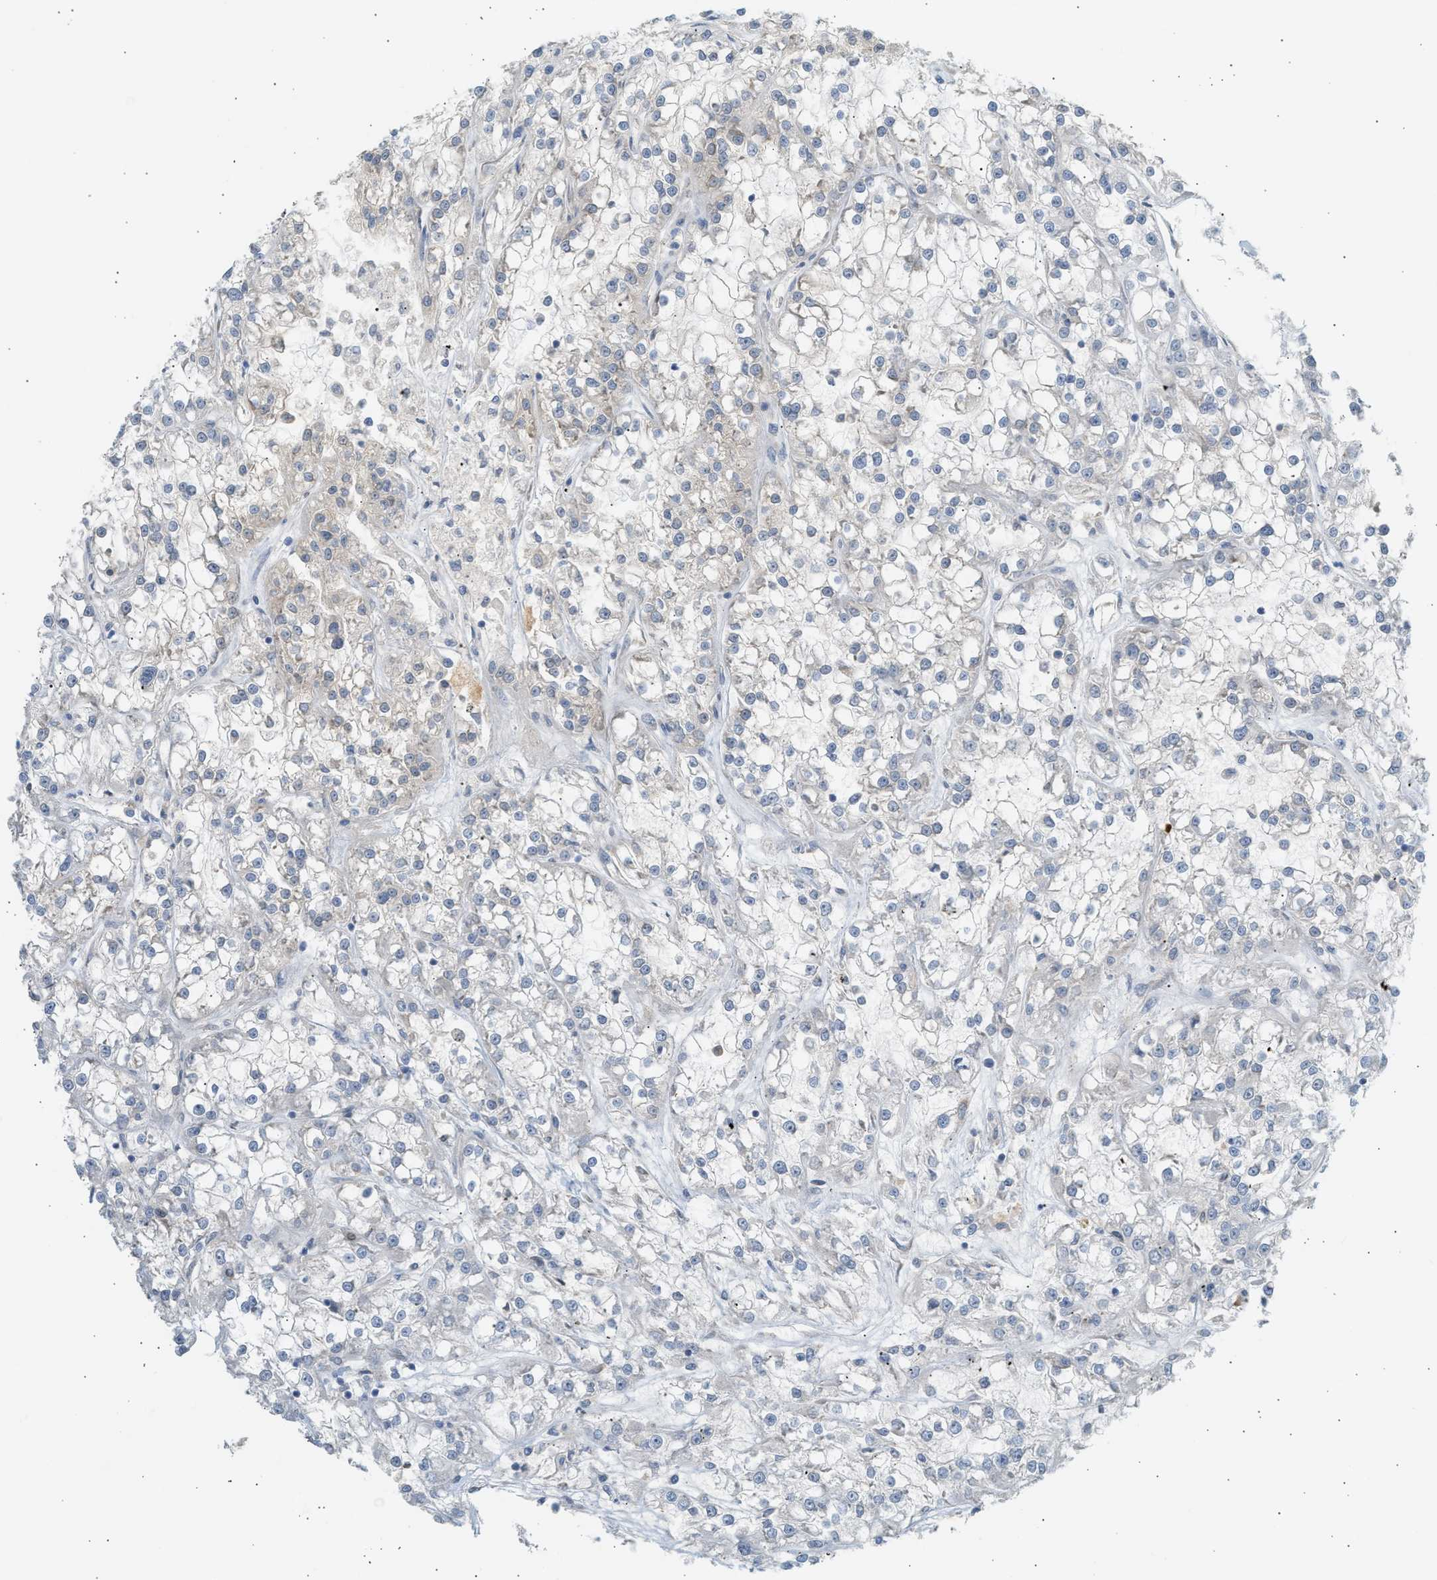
{"staining": {"intensity": "negative", "quantity": "none", "location": "none"}, "tissue": "renal cancer", "cell_type": "Tumor cells", "image_type": "cancer", "snomed": [{"axis": "morphology", "description": "Adenocarcinoma, NOS"}, {"axis": "topography", "description": "Kidney"}], "caption": "Tumor cells are negative for protein expression in human adenocarcinoma (renal).", "gene": "PAFAH1B1", "patient": {"sex": "female", "age": 52}}